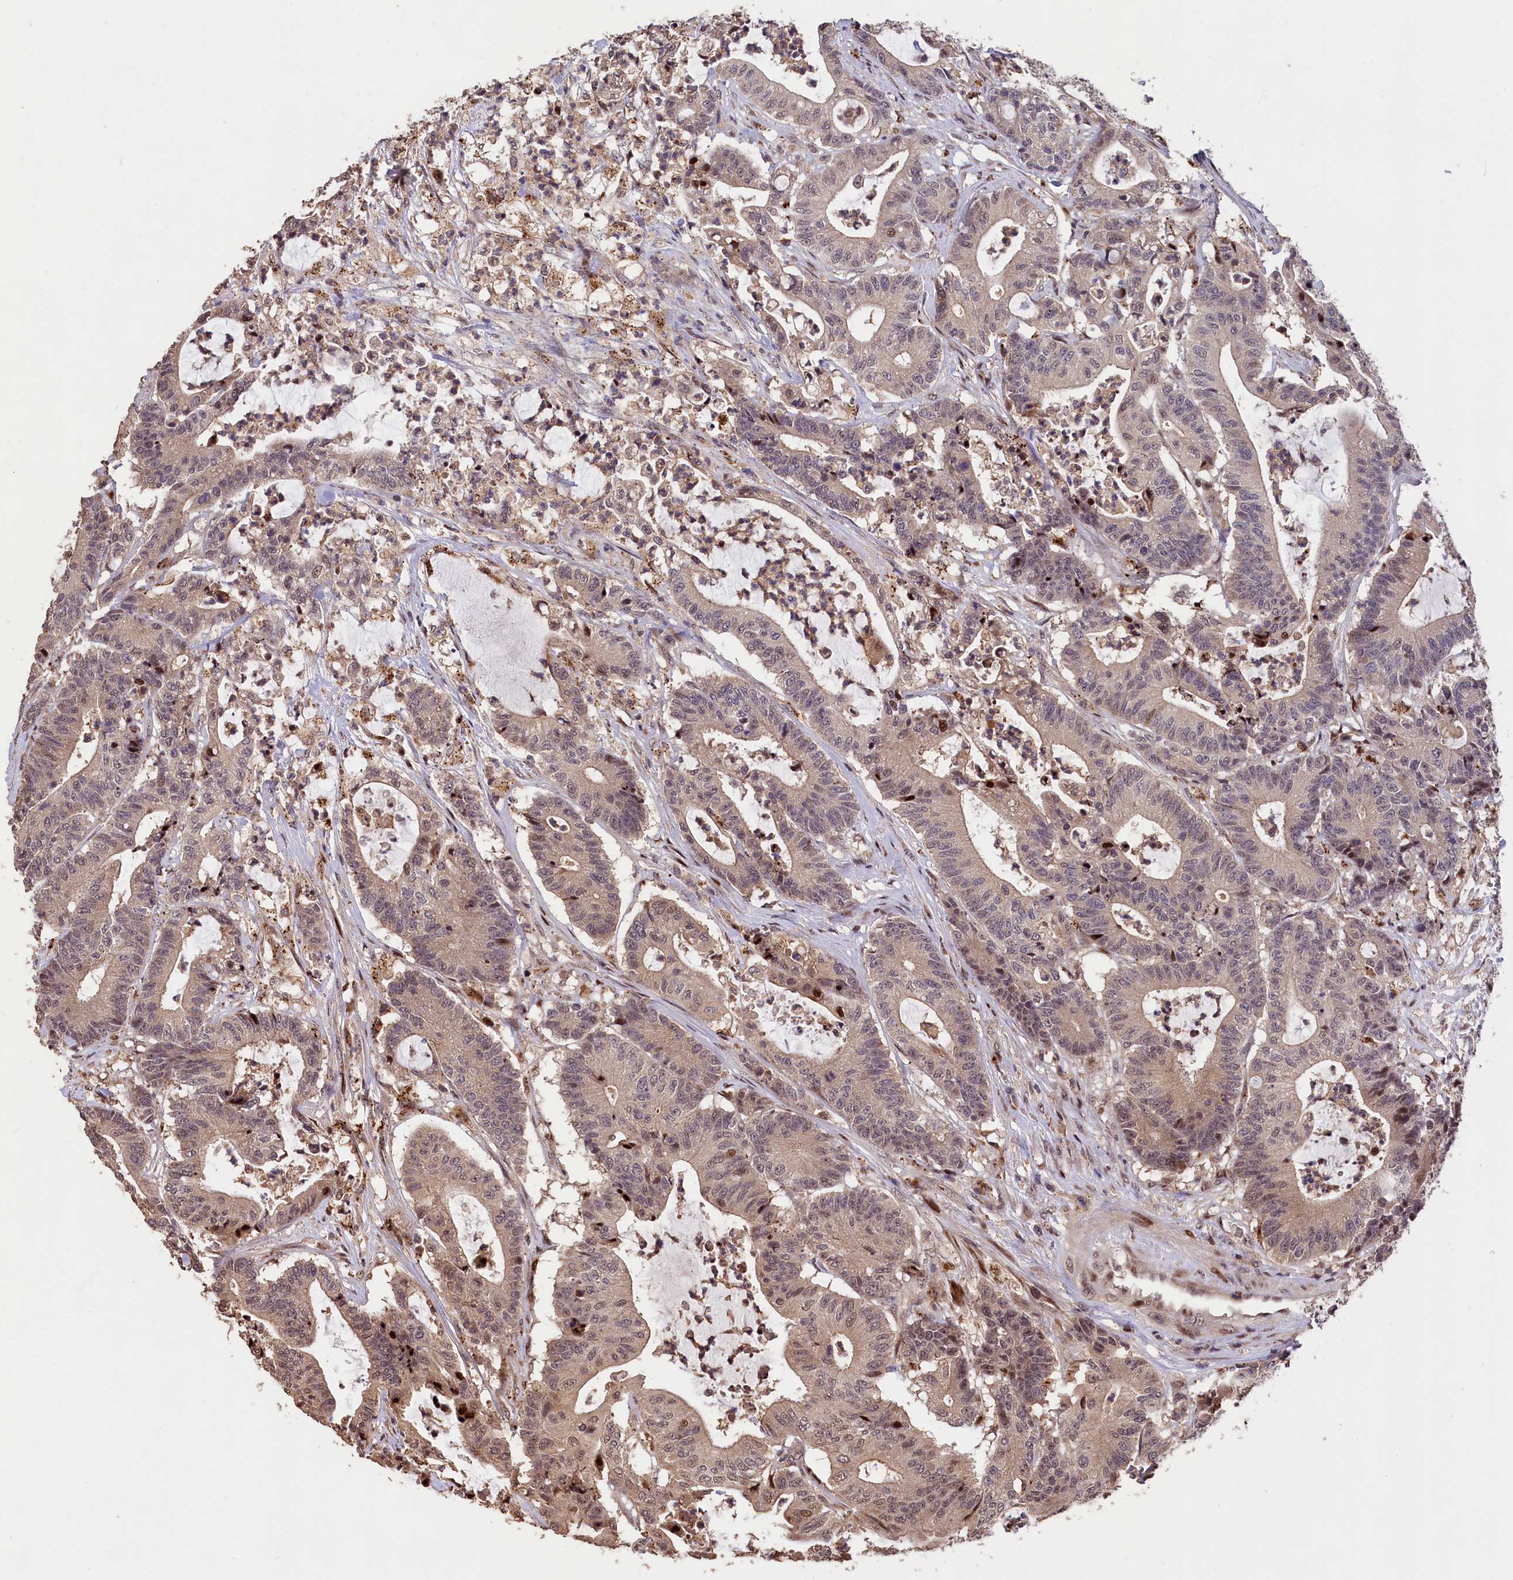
{"staining": {"intensity": "weak", "quantity": ">75%", "location": "cytoplasmic/membranous,nuclear"}, "tissue": "colorectal cancer", "cell_type": "Tumor cells", "image_type": "cancer", "snomed": [{"axis": "morphology", "description": "Adenocarcinoma, NOS"}, {"axis": "topography", "description": "Colon"}], "caption": "Adenocarcinoma (colorectal) stained with IHC displays weak cytoplasmic/membranous and nuclear staining in approximately >75% of tumor cells. (DAB IHC with brightfield microscopy, high magnification).", "gene": "PHAF1", "patient": {"sex": "female", "age": 84}}